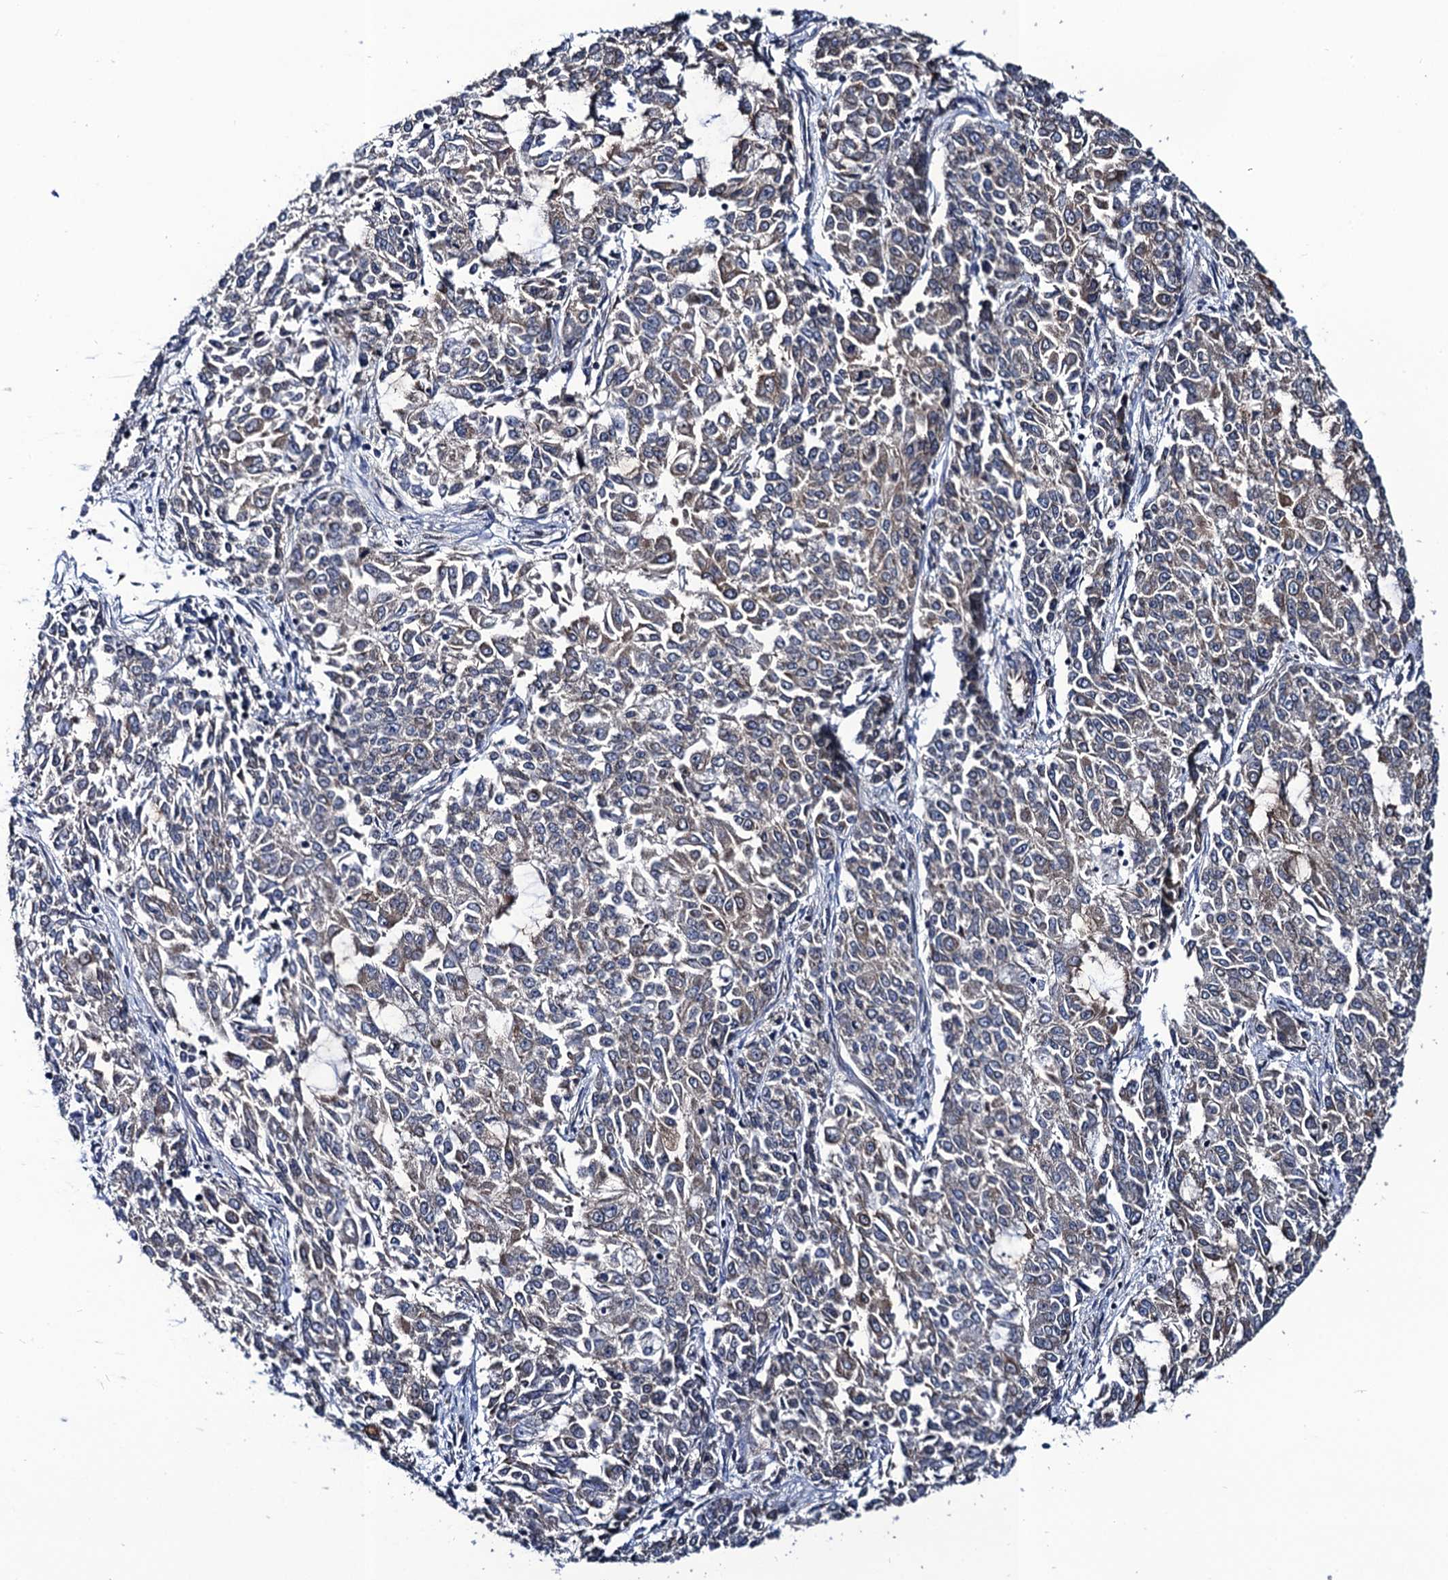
{"staining": {"intensity": "weak", "quantity": "25%-75%", "location": "cytoplasmic/membranous"}, "tissue": "endometrial cancer", "cell_type": "Tumor cells", "image_type": "cancer", "snomed": [{"axis": "morphology", "description": "Adenocarcinoma, NOS"}, {"axis": "topography", "description": "Endometrium"}], "caption": "Immunohistochemical staining of human endometrial cancer demonstrates weak cytoplasmic/membranous protein staining in approximately 25%-75% of tumor cells.", "gene": "PGLS", "patient": {"sex": "female", "age": 50}}